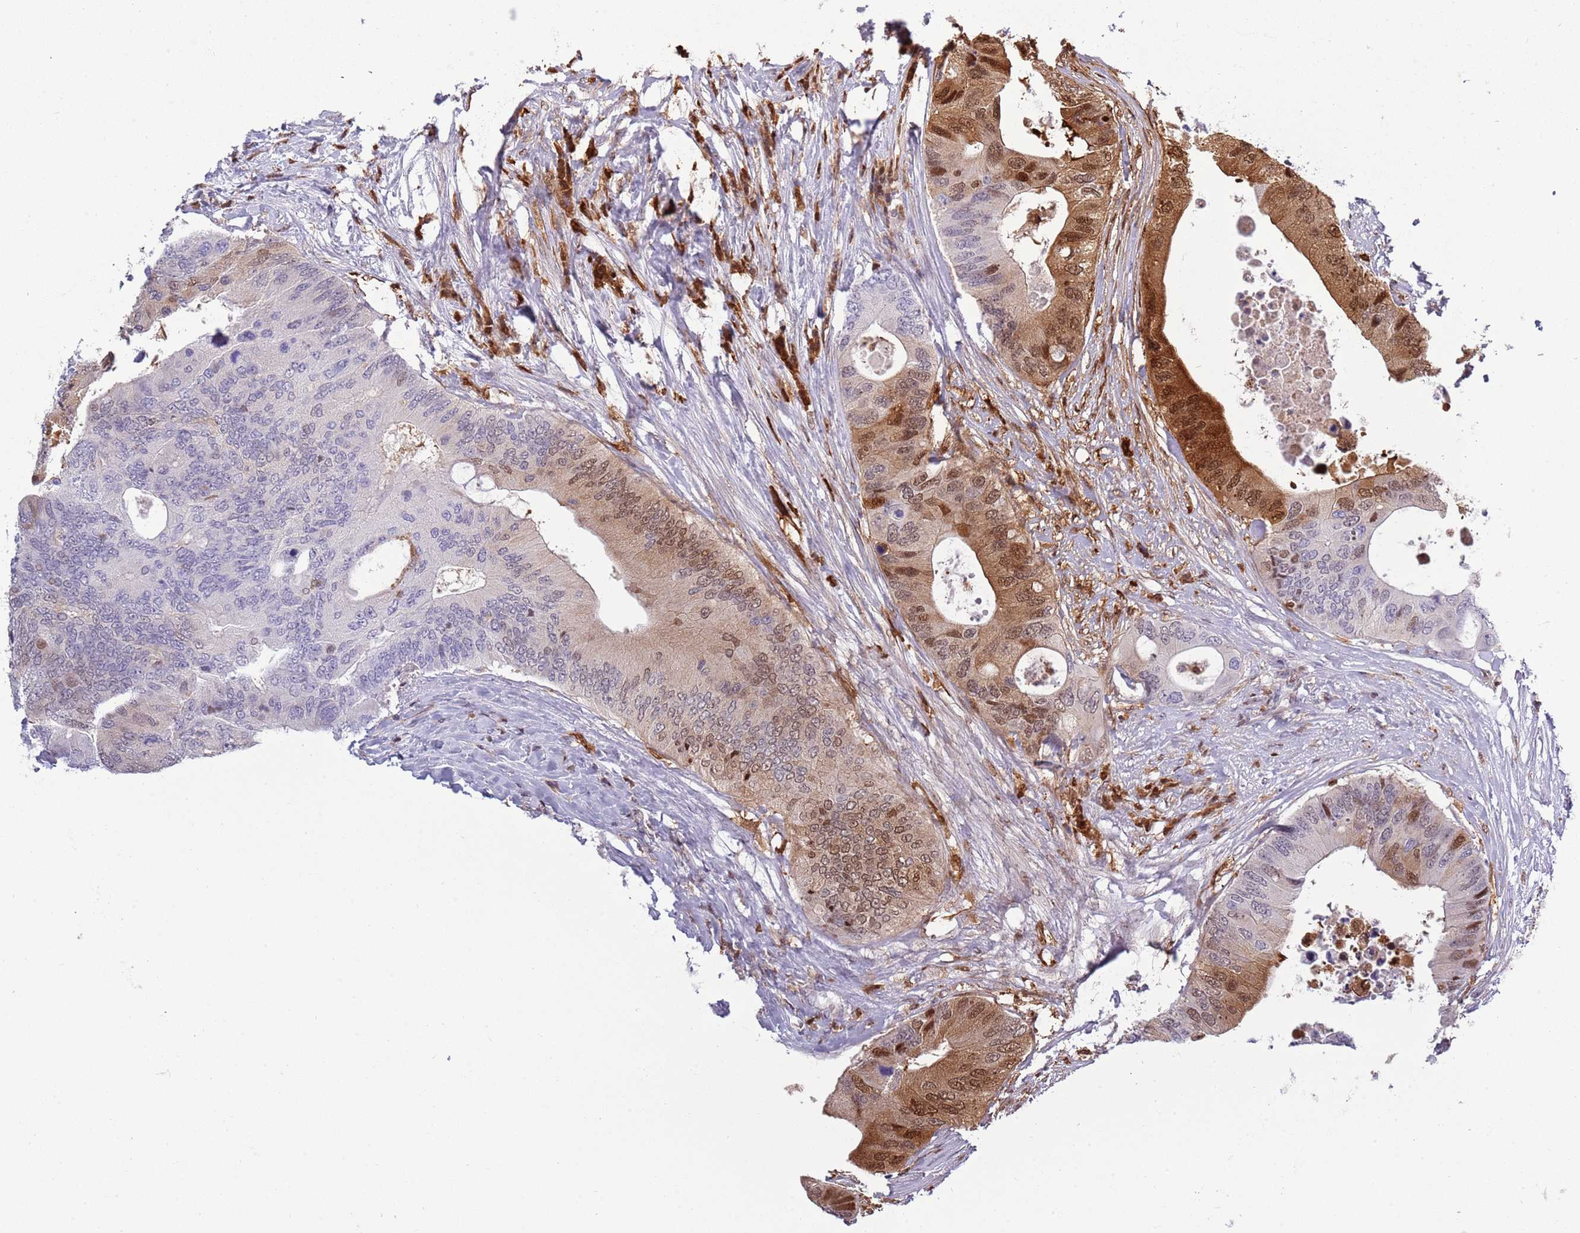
{"staining": {"intensity": "moderate", "quantity": "25%-75%", "location": "cytoplasmic/membranous,nuclear"}, "tissue": "colorectal cancer", "cell_type": "Tumor cells", "image_type": "cancer", "snomed": [{"axis": "morphology", "description": "Adenocarcinoma, NOS"}, {"axis": "topography", "description": "Colon"}], "caption": "Protein expression analysis of human colorectal cancer (adenocarcinoma) reveals moderate cytoplasmic/membranous and nuclear positivity in approximately 25%-75% of tumor cells.", "gene": "NBPF6", "patient": {"sex": "male", "age": 71}}